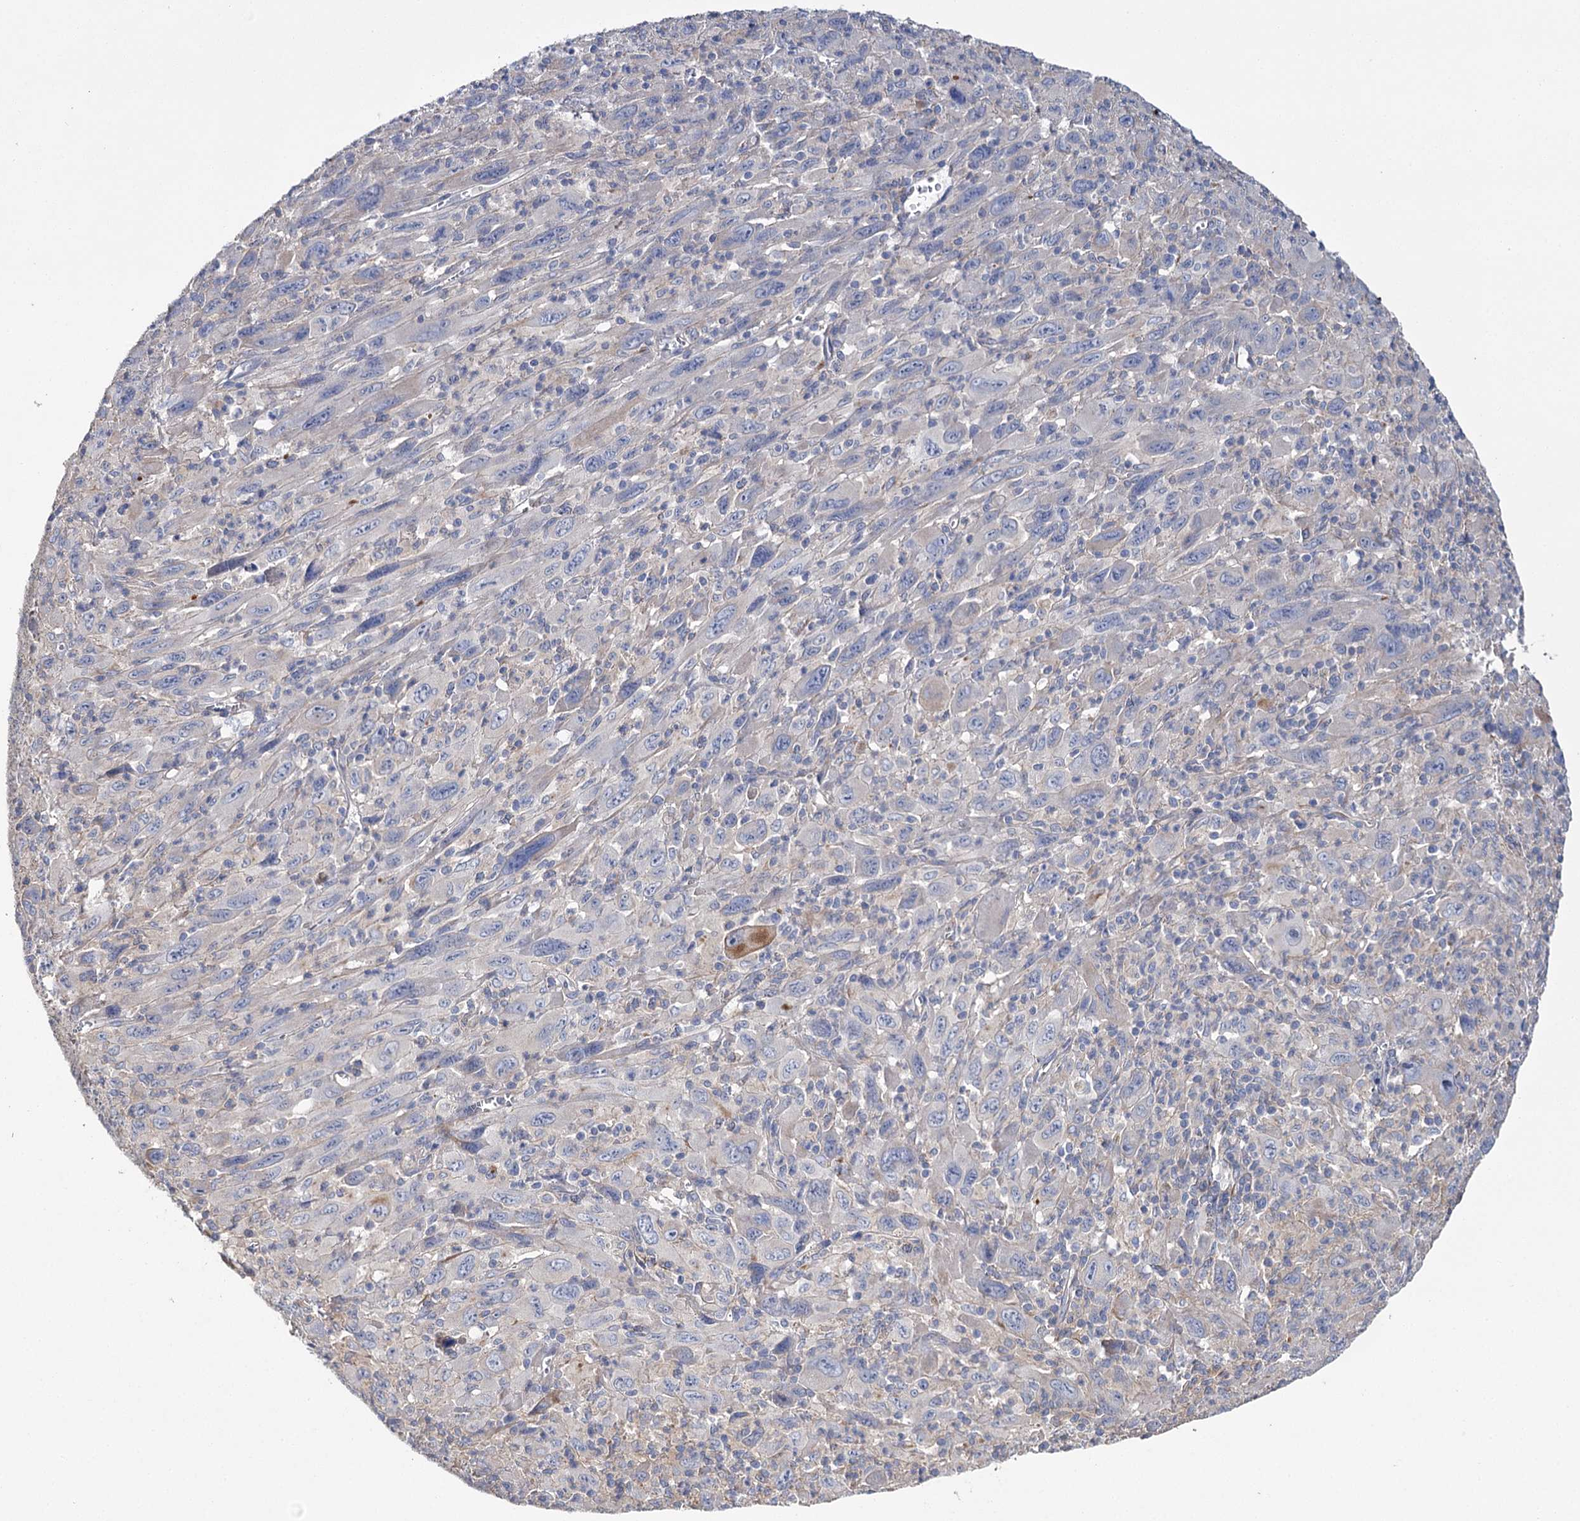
{"staining": {"intensity": "negative", "quantity": "none", "location": "none"}, "tissue": "melanoma", "cell_type": "Tumor cells", "image_type": "cancer", "snomed": [{"axis": "morphology", "description": "Malignant melanoma, Metastatic site"}, {"axis": "topography", "description": "Skin"}], "caption": "A high-resolution image shows immunohistochemistry (IHC) staining of malignant melanoma (metastatic site), which demonstrates no significant staining in tumor cells. (DAB (3,3'-diaminobenzidine) immunohistochemistry (IHC) with hematoxylin counter stain).", "gene": "EPYC", "patient": {"sex": "female", "age": 56}}